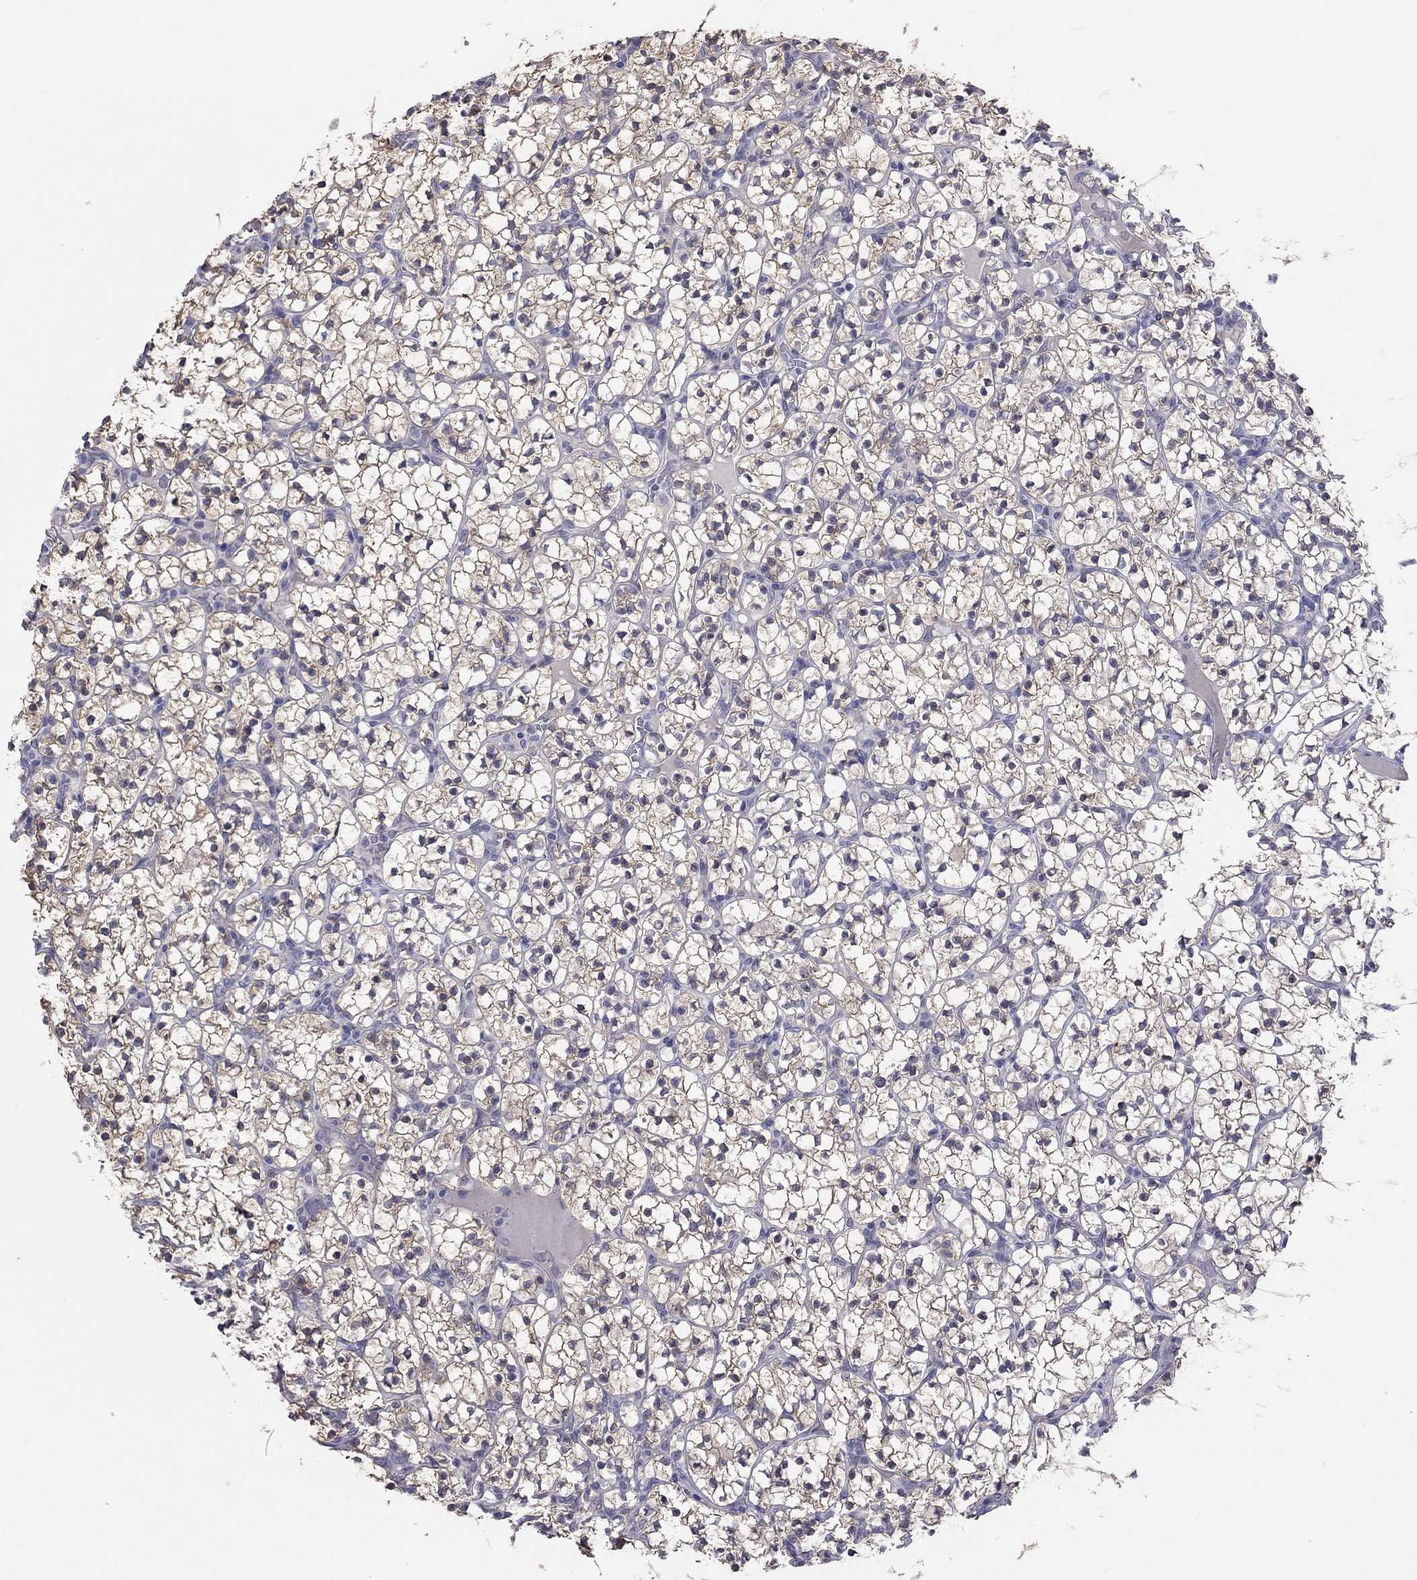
{"staining": {"intensity": "moderate", "quantity": ">75%", "location": "cytoplasmic/membranous"}, "tissue": "renal cancer", "cell_type": "Tumor cells", "image_type": "cancer", "snomed": [{"axis": "morphology", "description": "Adenocarcinoma, NOS"}, {"axis": "topography", "description": "Kidney"}], "caption": "Adenocarcinoma (renal) stained with a brown dye reveals moderate cytoplasmic/membranous positive positivity in about >75% of tumor cells.", "gene": "HYLS1", "patient": {"sex": "female", "age": 89}}